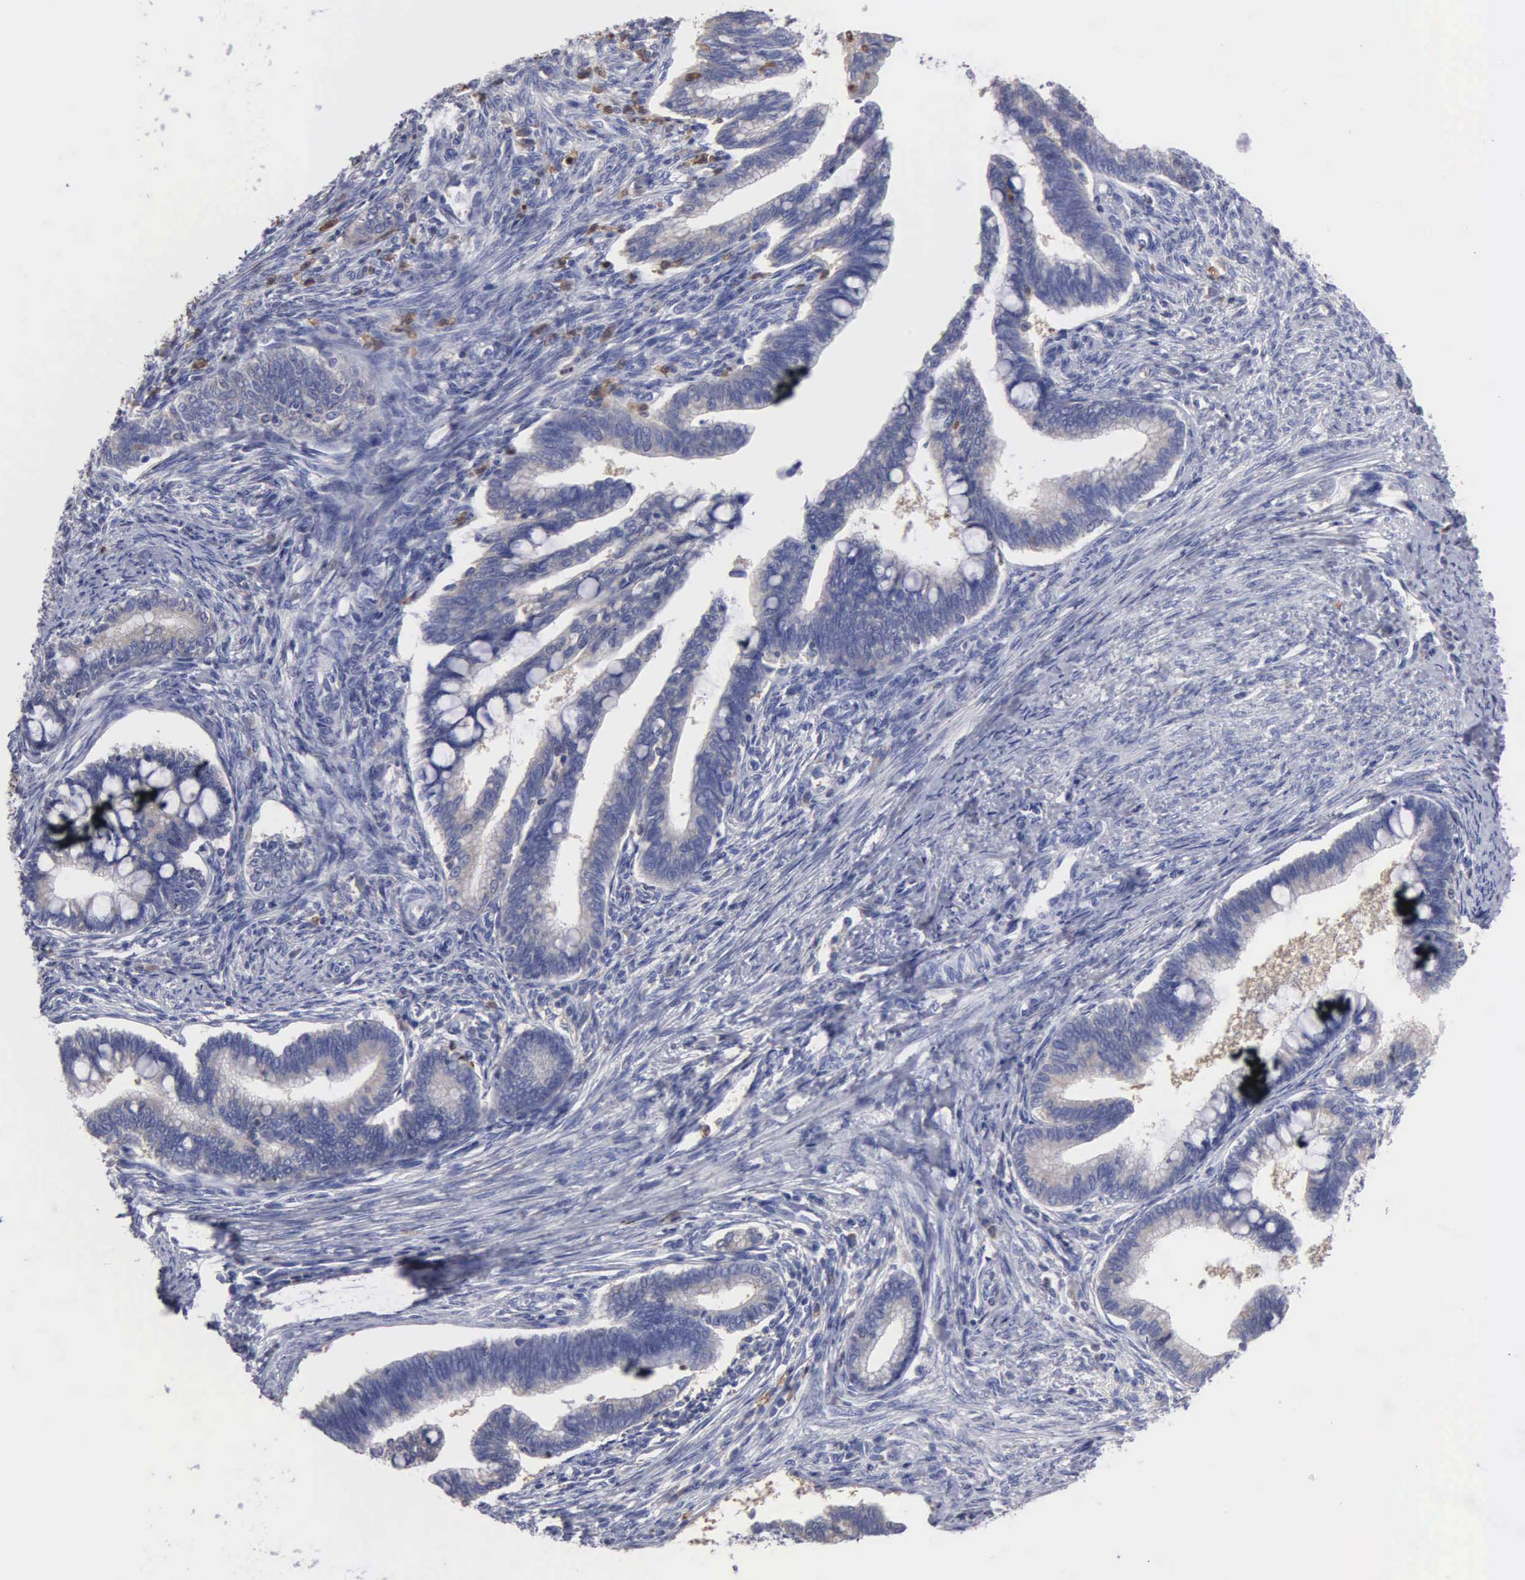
{"staining": {"intensity": "weak", "quantity": "25%-75%", "location": "cytoplasmic/membranous"}, "tissue": "cervical cancer", "cell_type": "Tumor cells", "image_type": "cancer", "snomed": [{"axis": "morphology", "description": "Adenocarcinoma, NOS"}, {"axis": "topography", "description": "Cervix"}], "caption": "The histopathology image reveals a brown stain indicating the presence of a protein in the cytoplasmic/membranous of tumor cells in cervical cancer.", "gene": "G6PD", "patient": {"sex": "female", "age": 36}}